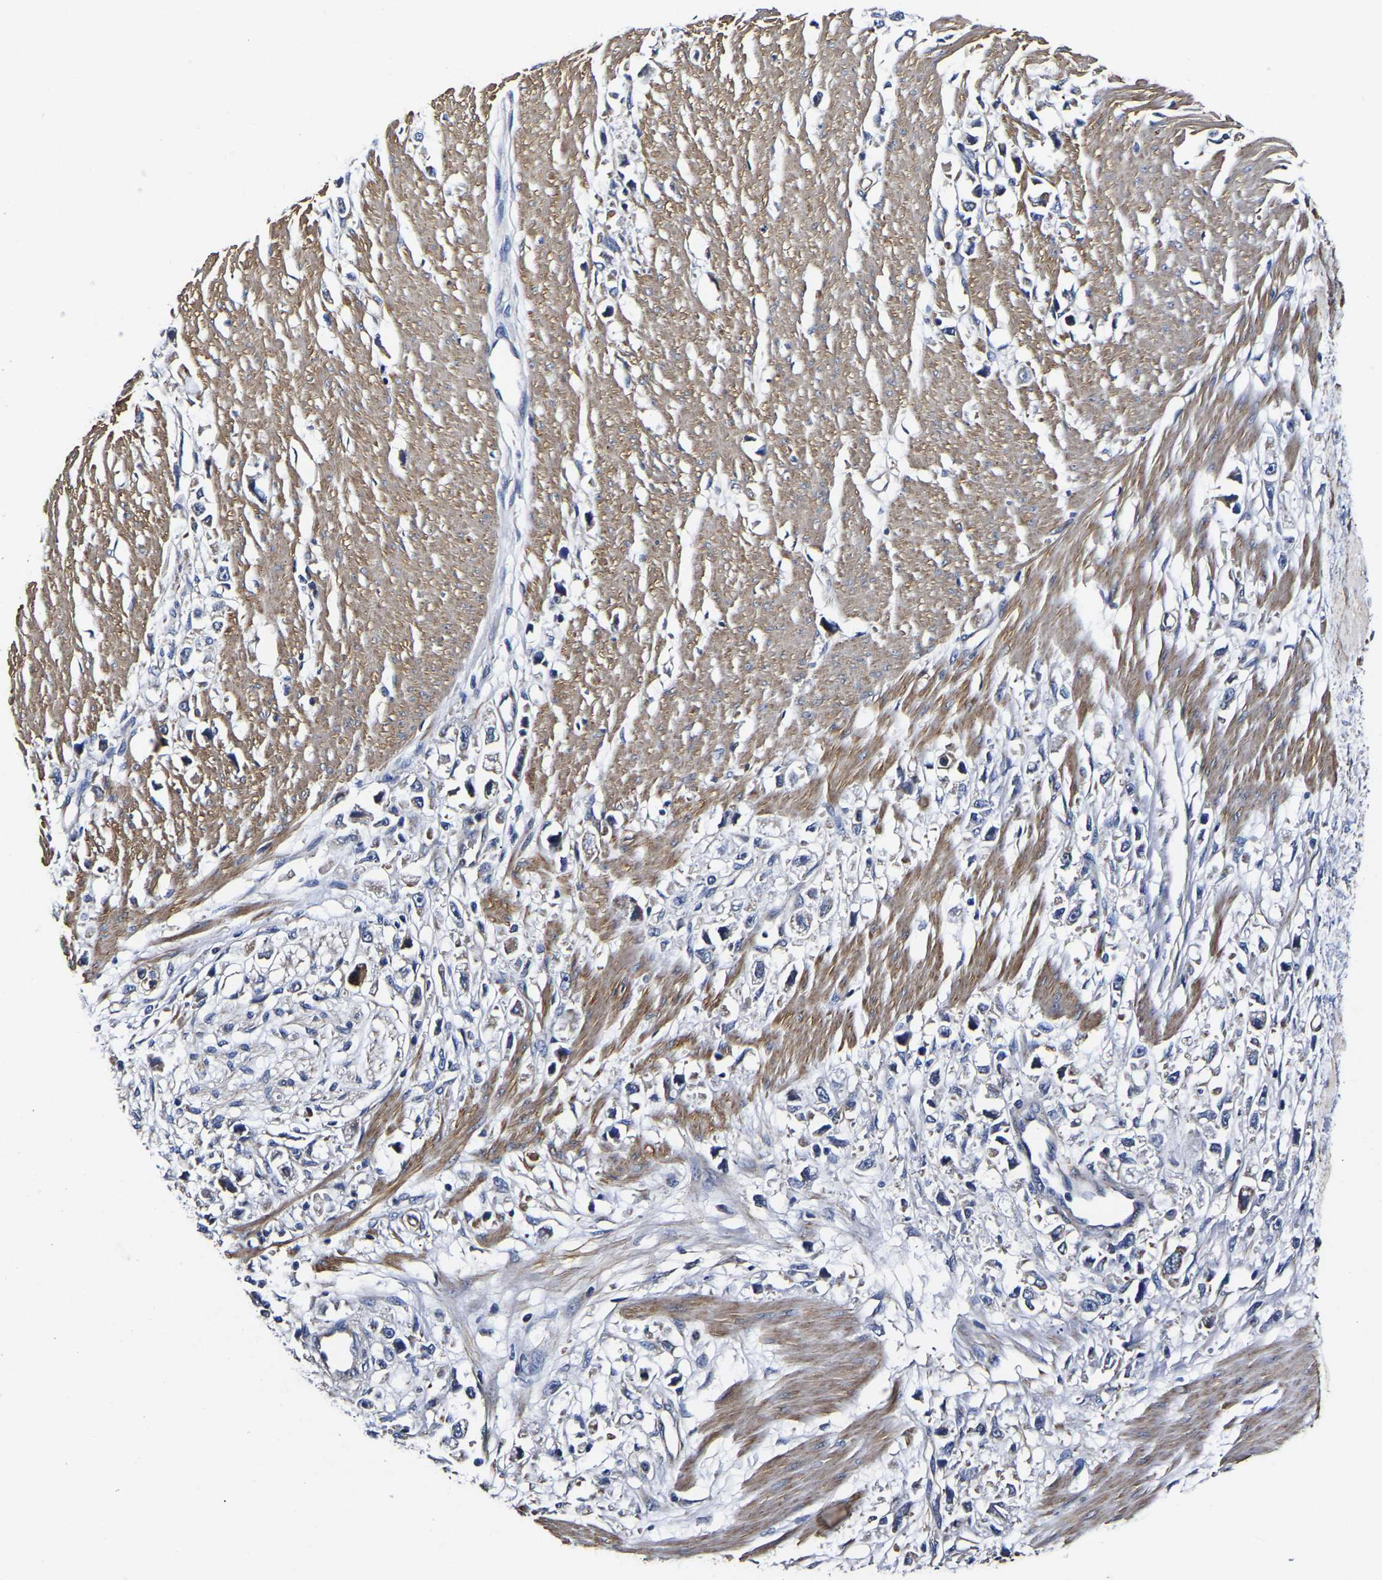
{"staining": {"intensity": "negative", "quantity": "none", "location": "none"}, "tissue": "stomach cancer", "cell_type": "Tumor cells", "image_type": "cancer", "snomed": [{"axis": "morphology", "description": "Adenocarcinoma, NOS"}, {"axis": "topography", "description": "Stomach"}], "caption": "Immunohistochemical staining of stomach cancer (adenocarcinoma) exhibits no significant positivity in tumor cells.", "gene": "KCTD17", "patient": {"sex": "female", "age": 59}}